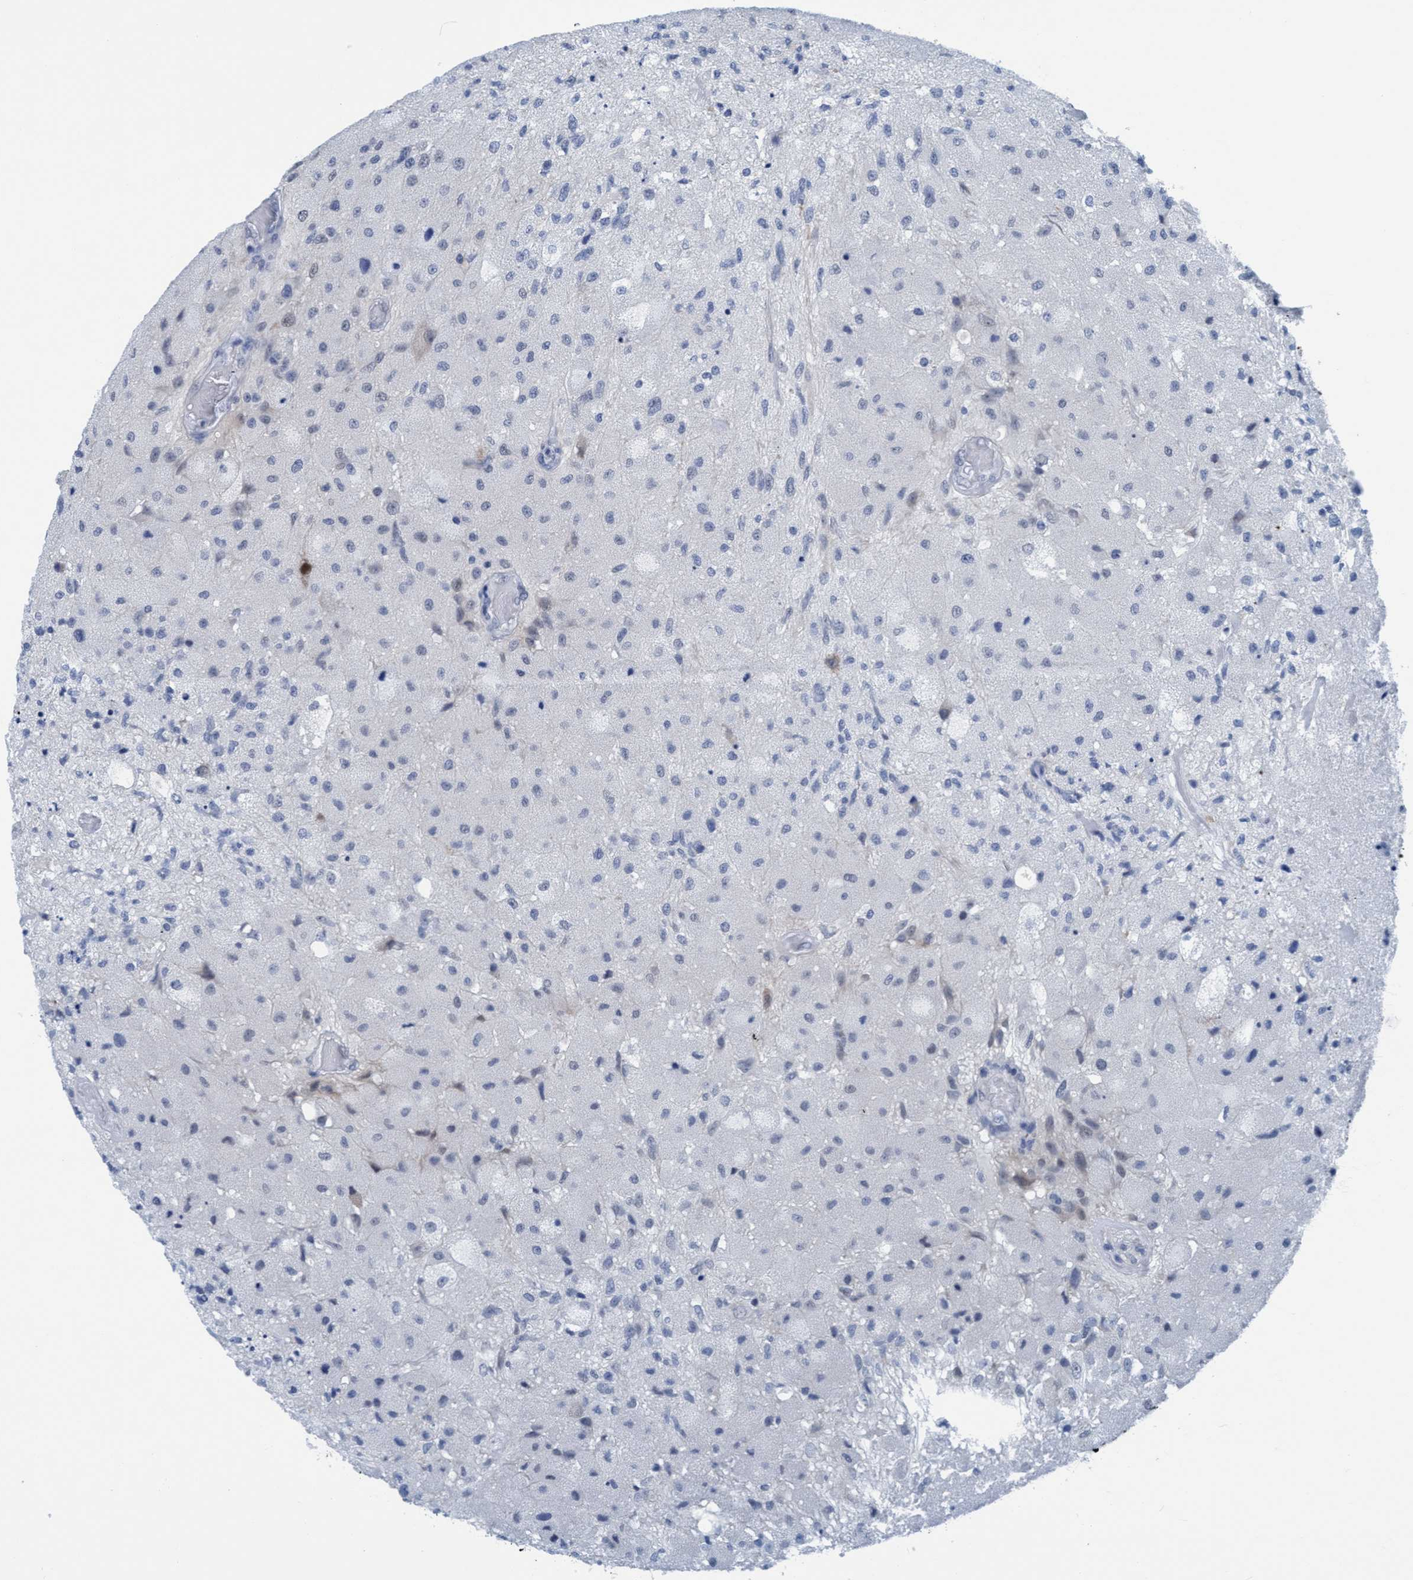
{"staining": {"intensity": "negative", "quantity": "none", "location": "none"}, "tissue": "glioma", "cell_type": "Tumor cells", "image_type": "cancer", "snomed": [{"axis": "morphology", "description": "Normal tissue, NOS"}, {"axis": "morphology", "description": "Glioma, malignant, High grade"}, {"axis": "topography", "description": "Cerebral cortex"}], "caption": "An image of human glioma is negative for staining in tumor cells.", "gene": "DNAI1", "patient": {"sex": "male", "age": 77}}